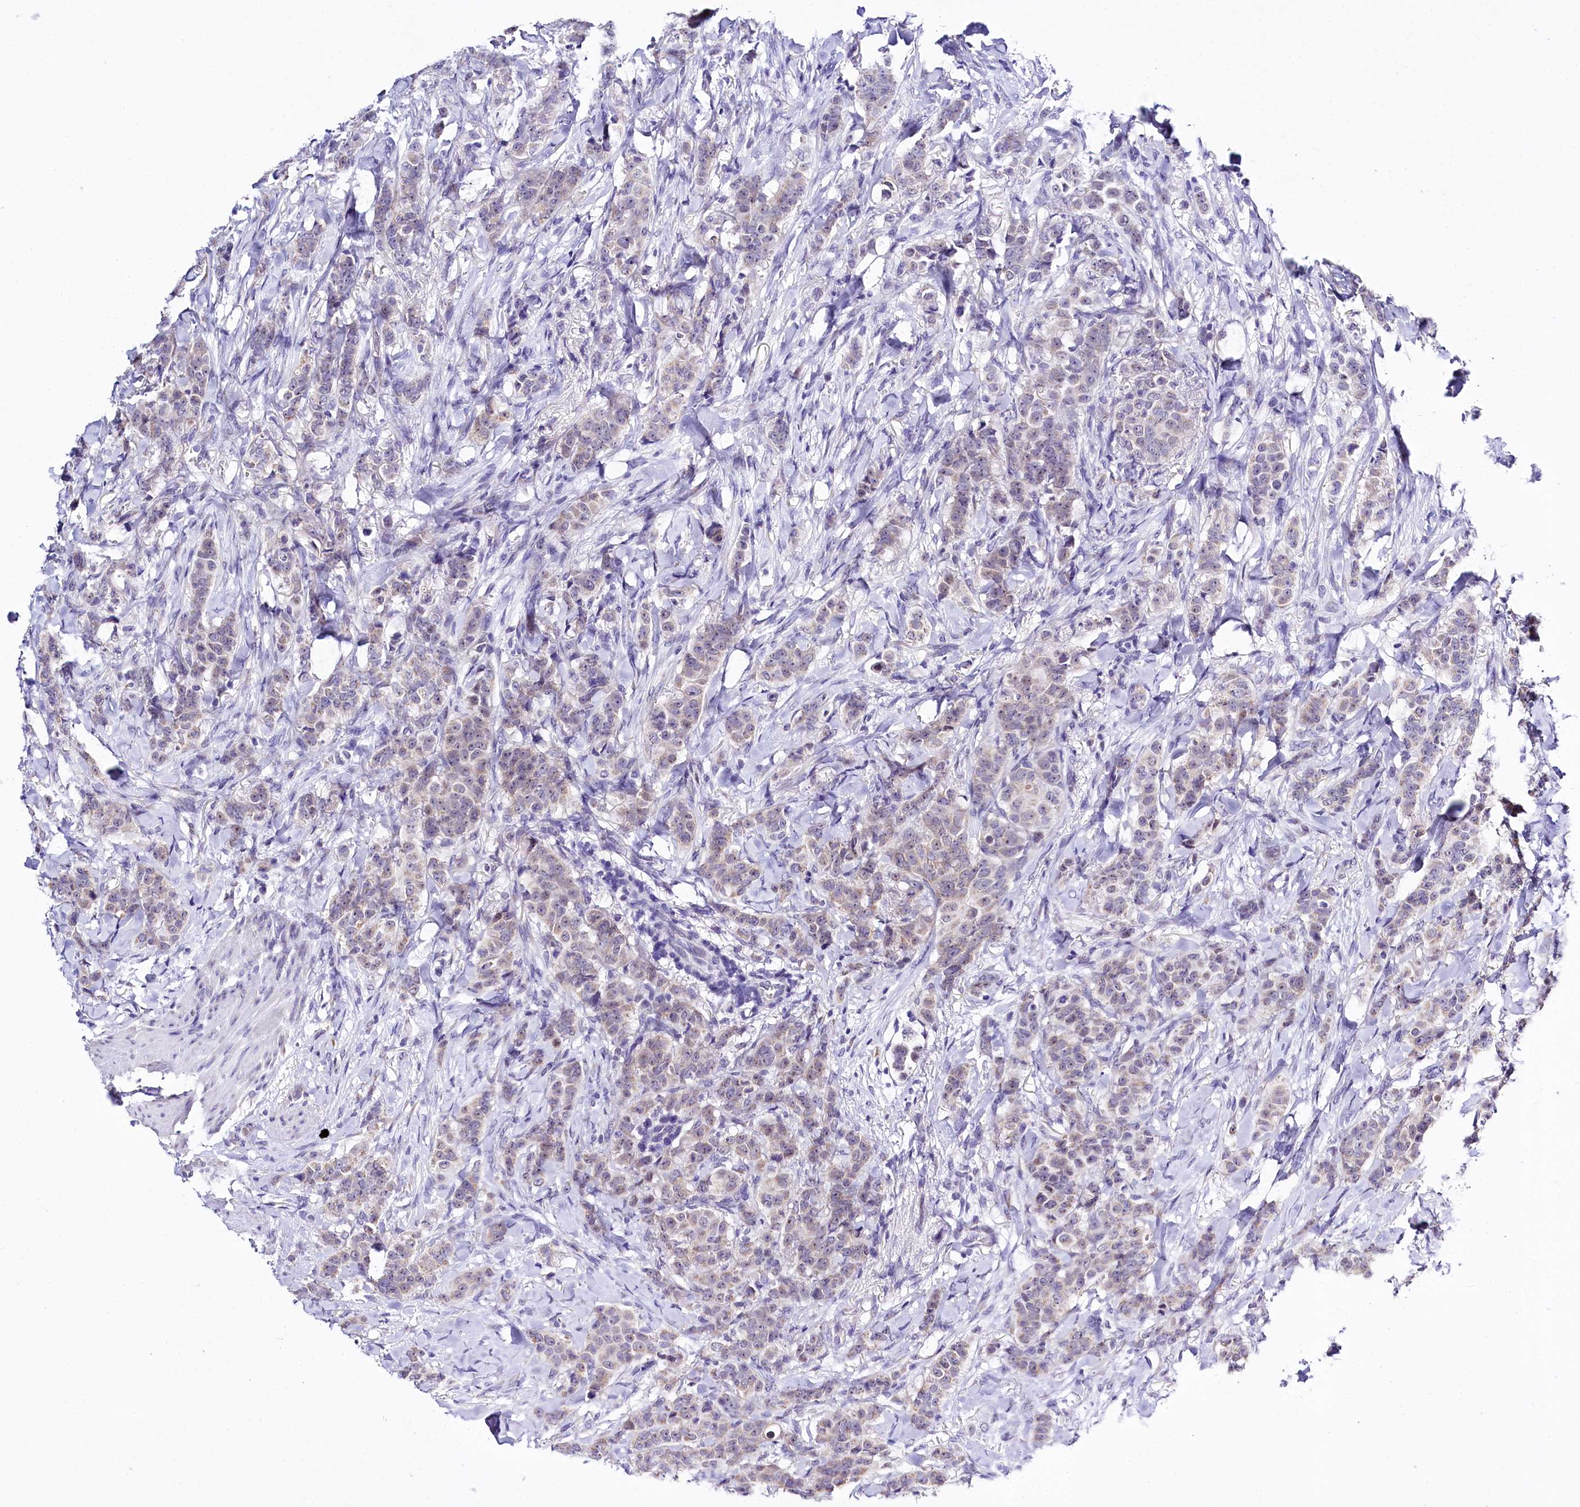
{"staining": {"intensity": "weak", "quantity": "25%-75%", "location": "cytoplasmic/membranous"}, "tissue": "breast cancer", "cell_type": "Tumor cells", "image_type": "cancer", "snomed": [{"axis": "morphology", "description": "Duct carcinoma"}, {"axis": "topography", "description": "Breast"}], "caption": "Protein expression analysis of invasive ductal carcinoma (breast) reveals weak cytoplasmic/membranous expression in about 25%-75% of tumor cells. The protein of interest is stained brown, and the nuclei are stained in blue (DAB (3,3'-diaminobenzidine) IHC with brightfield microscopy, high magnification).", "gene": "SPATS2", "patient": {"sex": "female", "age": 40}}